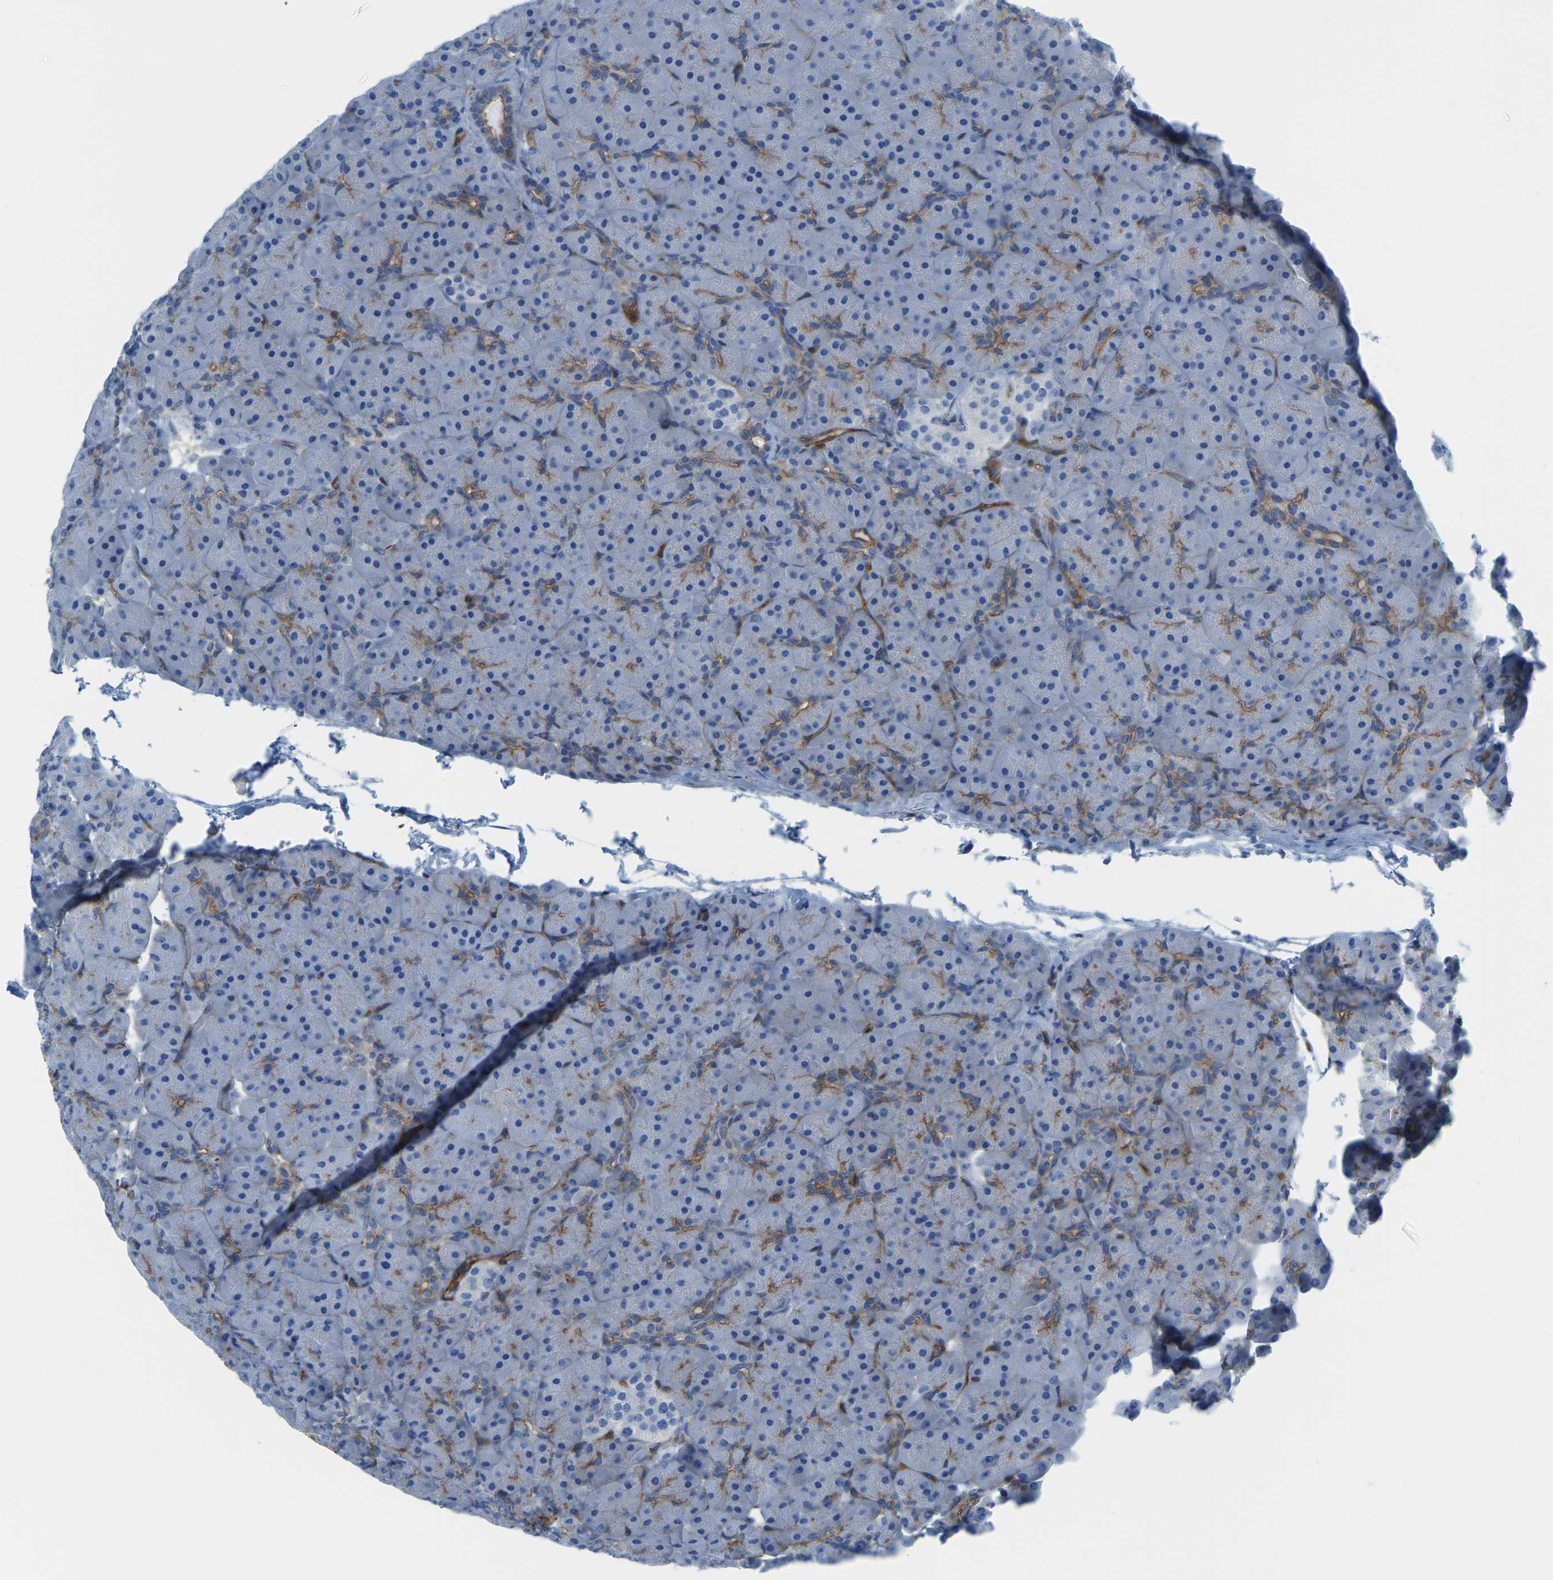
{"staining": {"intensity": "moderate", "quantity": "<25%", "location": "cytoplasmic/membranous"}, "tissue": "pancreas", "cell_type": "Exocrine glandular cells", "image_type": "normal", "snomed": [{"axis": "morphology", "description": "Normal tissue, NOS"}, {"axis": "topography", "description": "Pancreas"}], "caption": "Human pancreas stained with a protein marker reveals moderate staining in exocrine glandular cells.", "gene": "MYL3", "patient": {"sex": "male", "age": 66}}